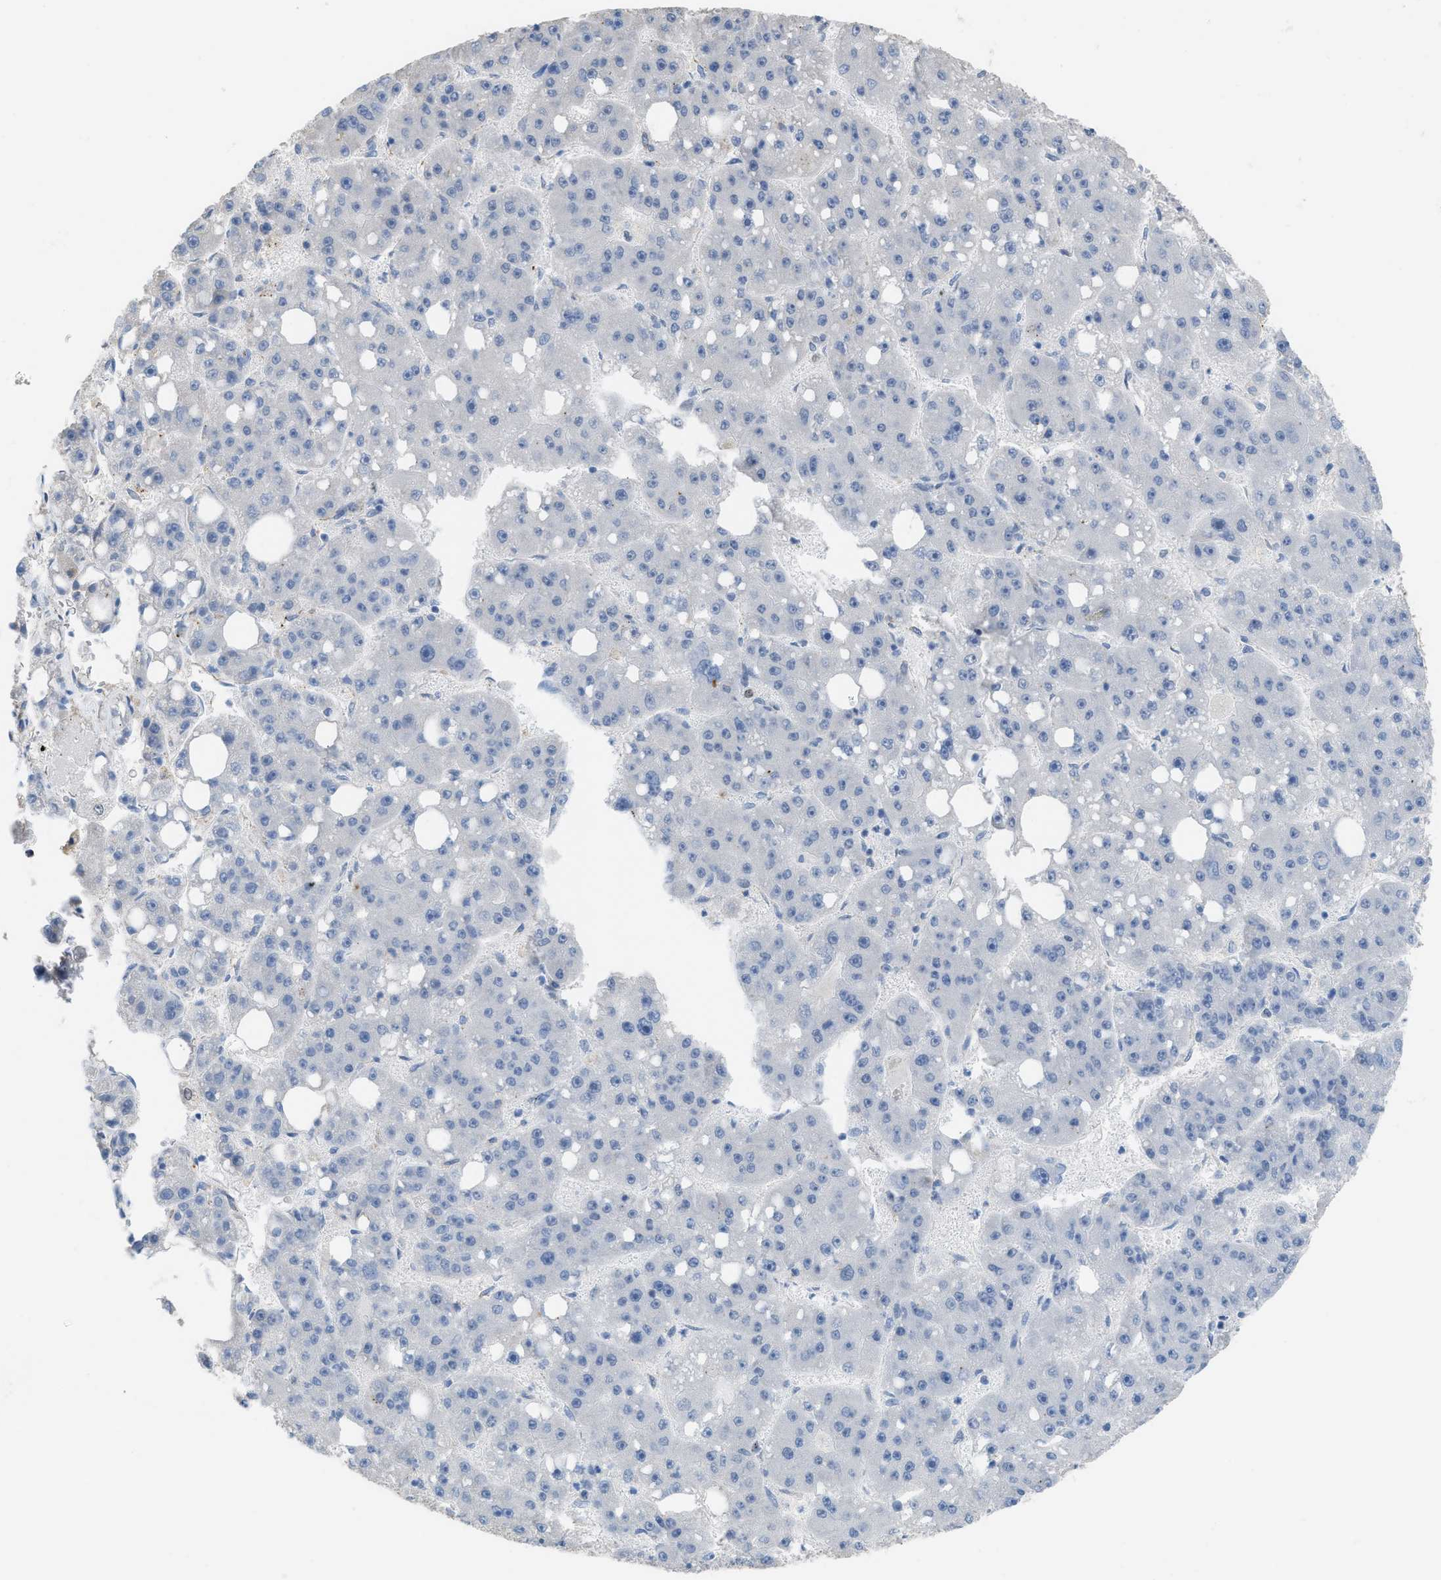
{"staining": {"intensity": "negative", "quantity": "none", "location": "none"}, "tissue": "liver cancer", "cell_type": "Tumor cells", "image_type": "cancer", "snomed": [{"axis": "morphology", "description": "Carcinoma, Hepatocellular, NOS"}, {"axis": "topography", "description": "Liver"}], "caption": "Liver cancer stained for a protein using immunohistochemistry reveals no expression tumor cells.", "gene": "SCAF4", "patient": {"sex": "female", "age": 61}}